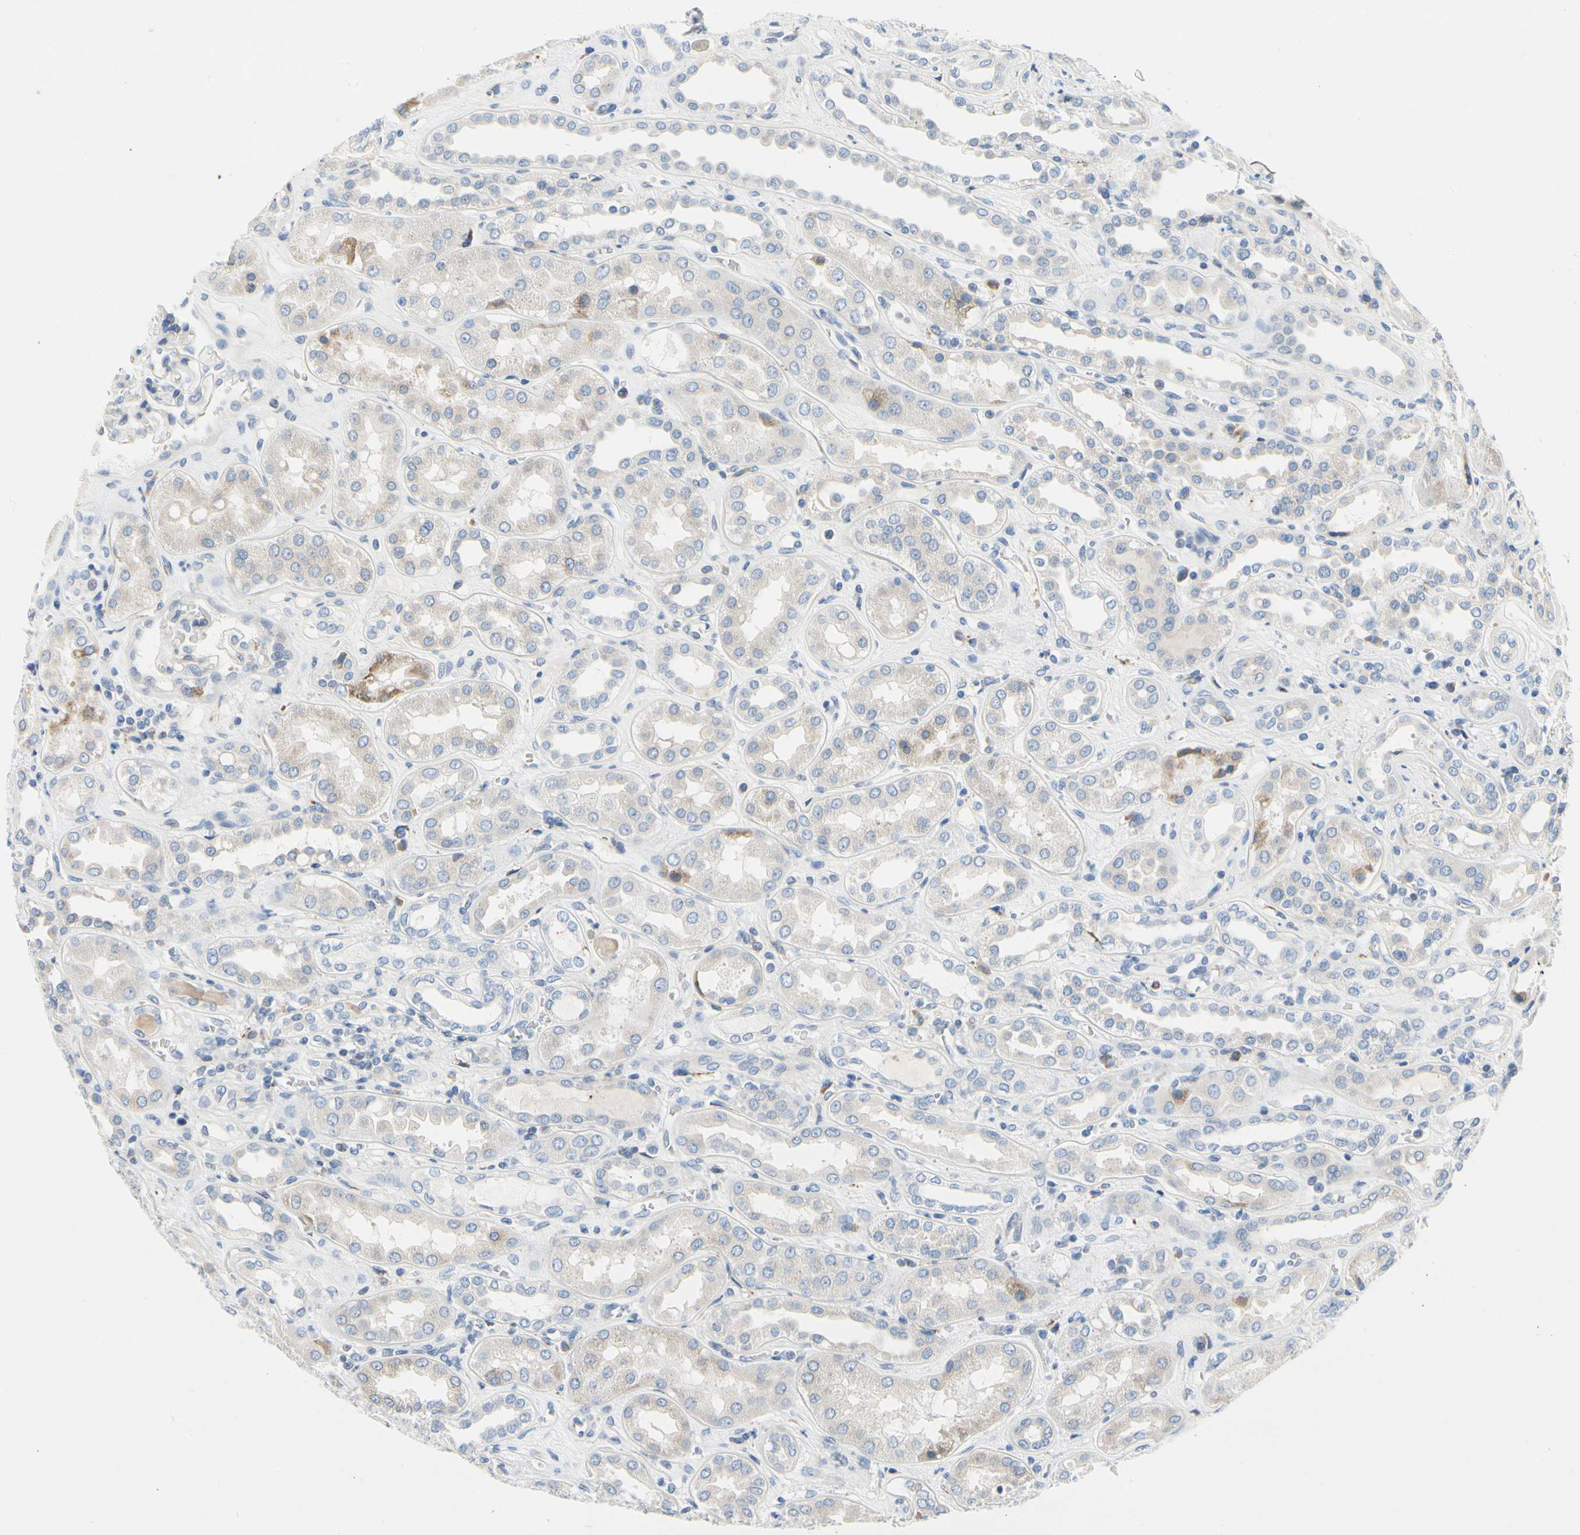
{"staining": {"intensity": "negative", "quantity": "none", "location": "none"}, "tissue": "kidney", "cell_type": "Cells in glomeruli", "image_type": "normal", "snomed": [{"axis": "morphology", "description": "Normal tissue, NOS"}, {"axis": "topography", "description": "Kidney"}], "caption": "DAB immunohistochemical staining of normal kidney displays no significant expression in cells in glomeruli. The staining is performed using DAB brown chromogen with nuclei counter-stained in using hematoxylin.", "gene": "STXBP1", "patient": {"sex": "male", "age": 59}}